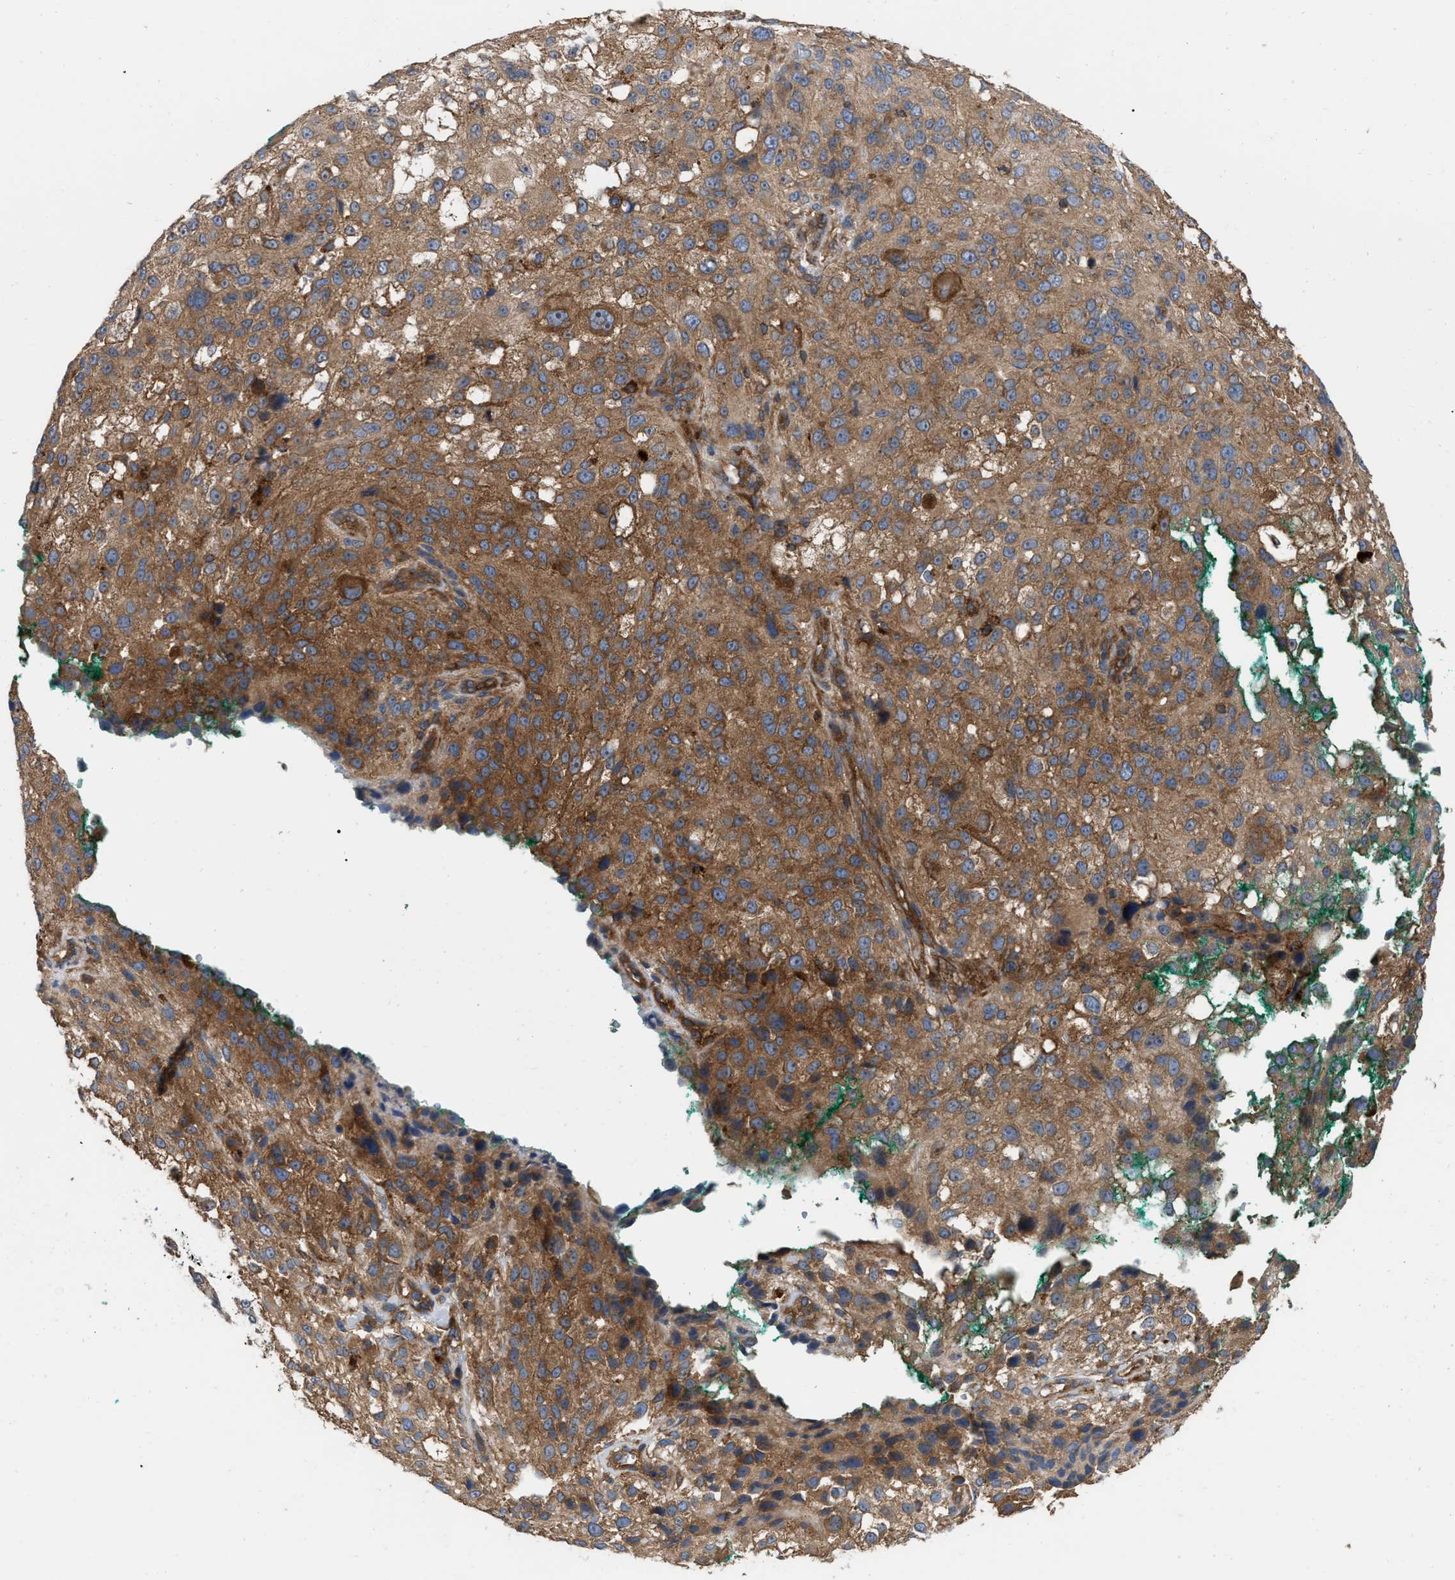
{"staining": {"intensity": "moderate", "quantity": ">75%", "location": "cytoplasmic/membranous"}, "tissue": "melanoma", "cell_type": "Tumor cells", "image_type": "cancer", "snomed": [{"axis": "morphology", "description": "Necrosis, NOS"}, {"axis": "morphology", "description": "Malignant melanoma, NOS"}, {"axis": "topography", "description": "Skin"}], "caption": "Brown immunohistochemical staining in malignant melanoma exhibits moderate cytoplasmic/membranous expression in approximately >75% of tumor cells. (DAB IHC with brightfield microscopy, high magnification).", "gene": "RABEP1", "patient": {"sex": "female", "age": 87}}